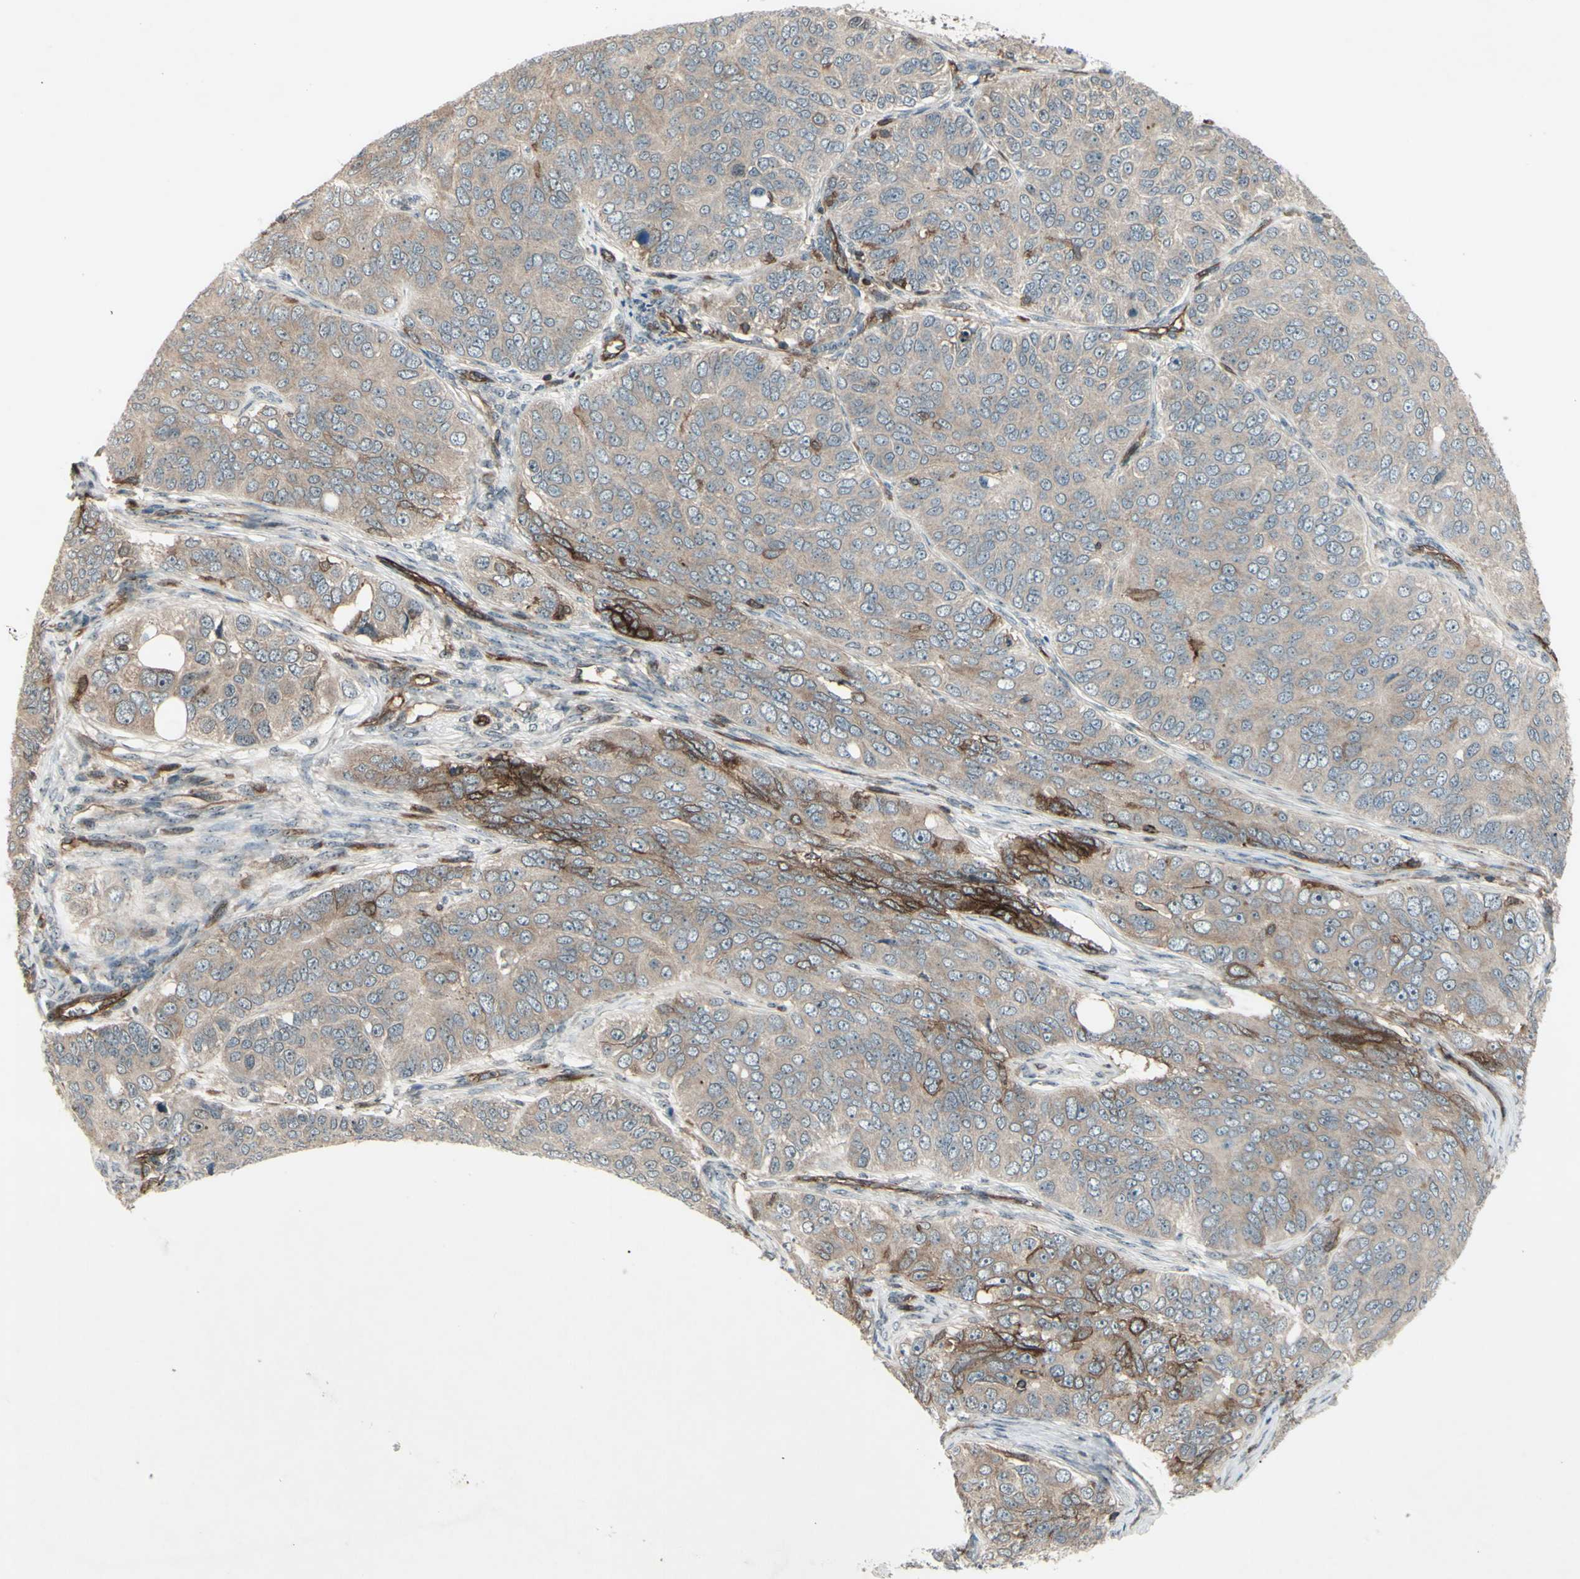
{"staining": {"intensity": "weak", "quantity": ">75%", "location": "cytoplasmic/membranous"}, "tissue": "ovarian cancer", "cell_type": "Tumor cells", "image_type": "cancer", "snomed": [{"axis": "morphology", "description": "Carcinoma, endometroid"}, {"axis": "topography", "description": "Ovary"}], "caption": "Weak cytoplasmic/membranous protein staining is present in about >75% of tumor cells in ovarian cancer. The staining was performed using DAB (3,3'-diaminobenzidine) to visualize the protein expression in brown, while the nuclei were stained in blue with hematoxylin (Magnification: 20x).", "gene": "FXYD5", "patient": {"sex": "female", "age": 51}}